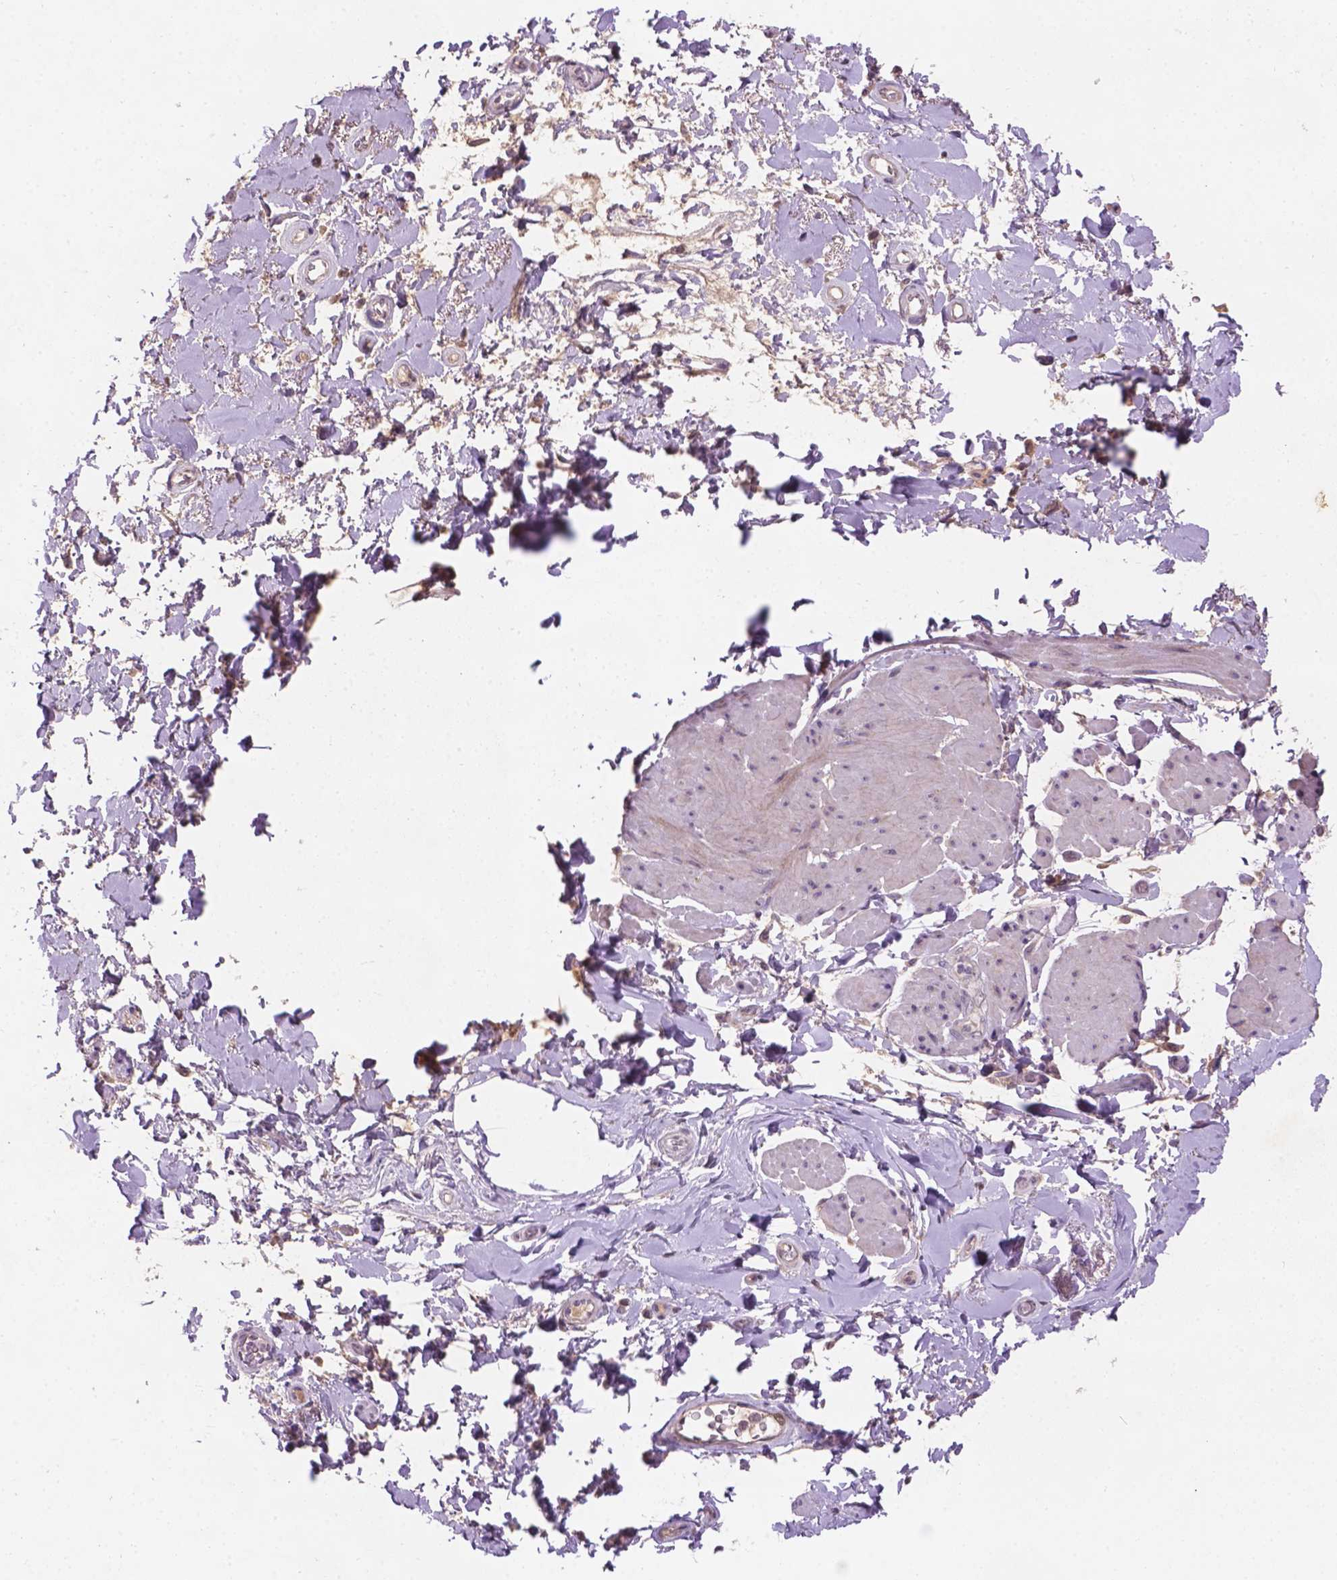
{"staining": {"intensity": "negative", "quantity": "none", "location": "none"}, "tissue": "adipose tissue", "cell_type": "Adipocytes", "image_type": "normal", "snomed": [{"axis": "morphology", "description": "Normal tissue, NOS"}, {"axis": "topography", "description": "Urinary bladder"}, {"axis": "topography", "description": "Peripheral nerve tissue"}], "caption": "Protein analysis of unremarkable adipose tissue displays no significant expression in adipocytes. Nuclei are stained in blue.", "gene": "GXYLT2", "patient": {"sex": "female", "age": 60}}